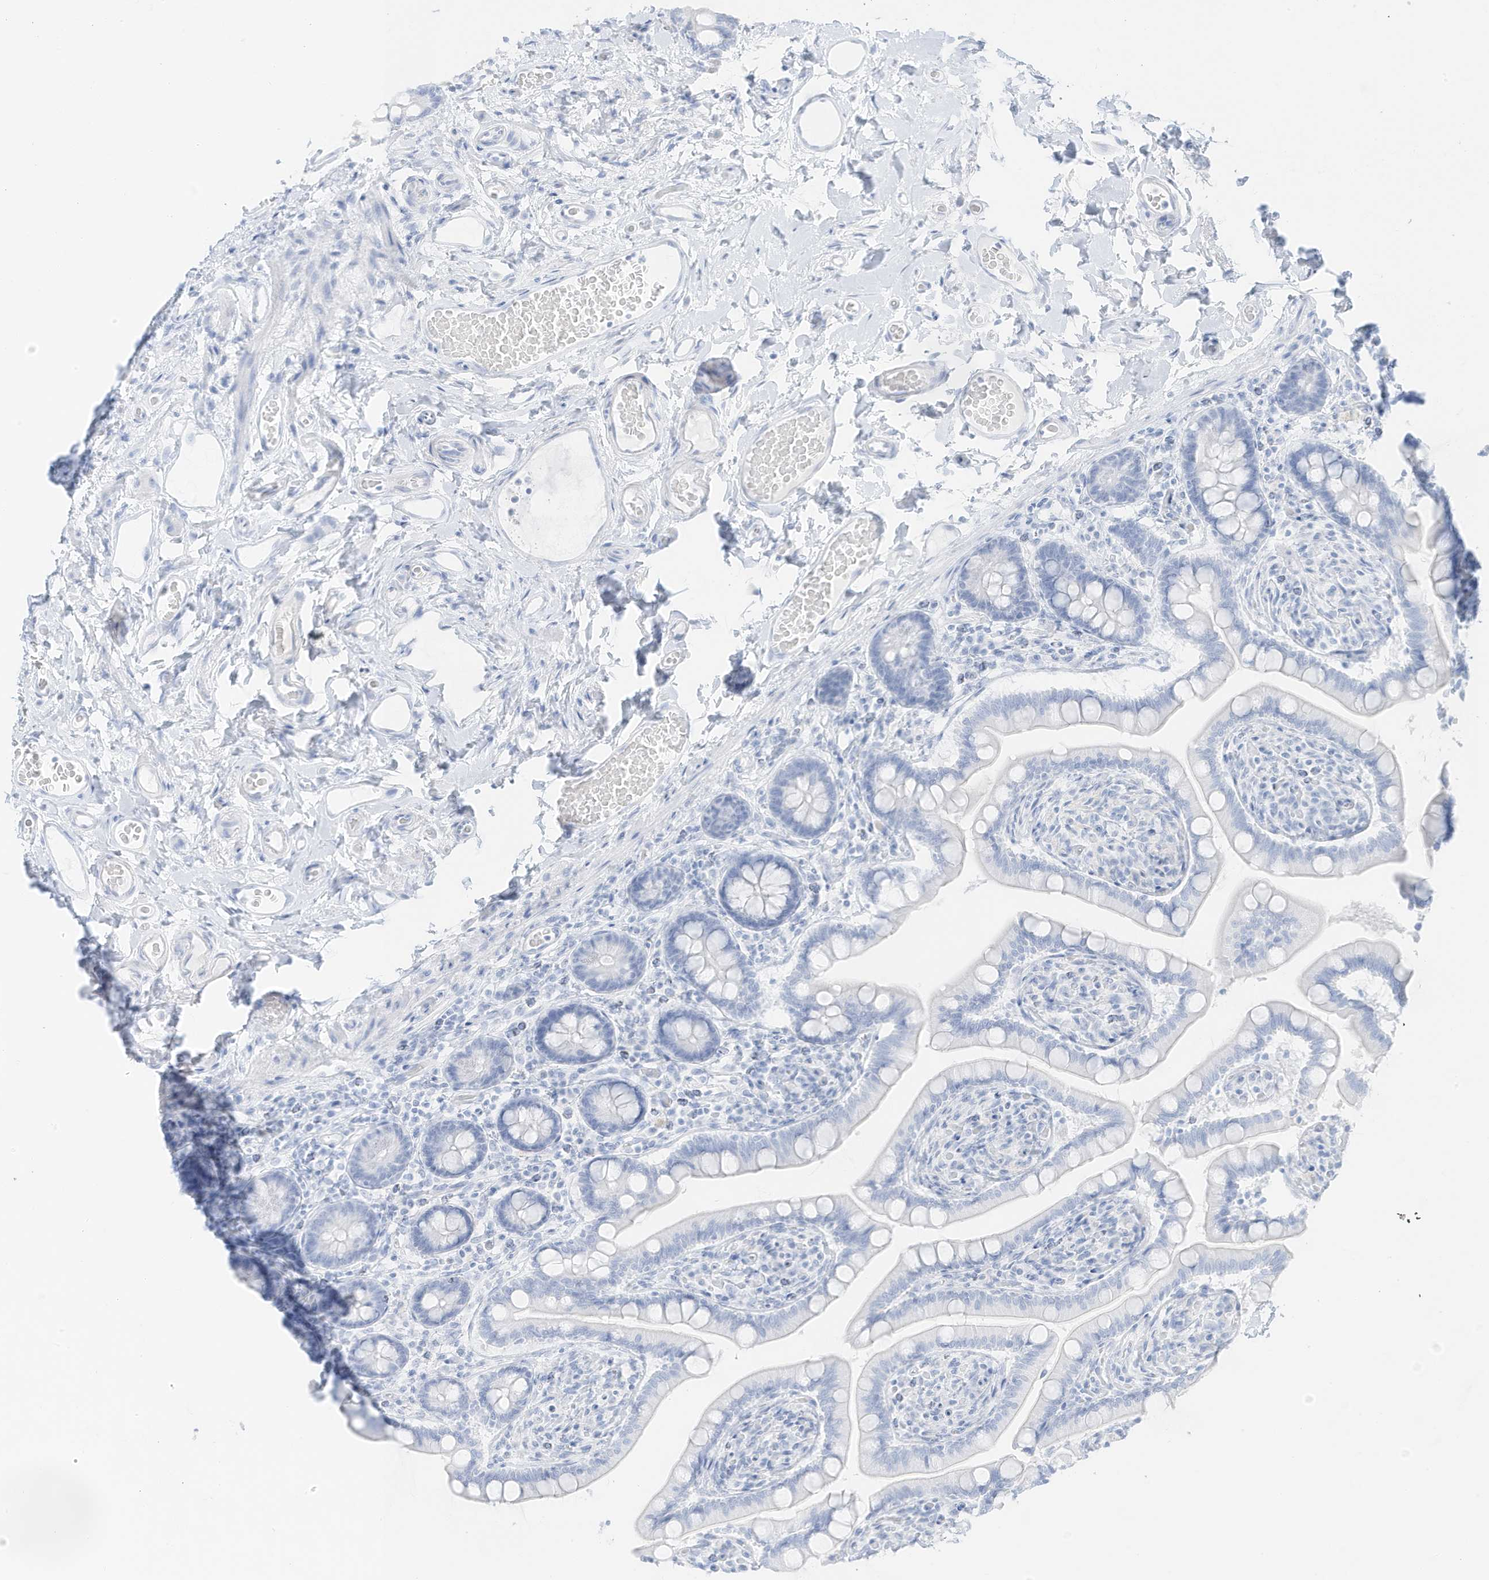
{"staining": {"intensity": "negative", "quantity": "none", "location": "none"}, "tissue": "small intestine", "cell_type": "Glandular cells", "image_type": "normal", "snomed": [{"axis": "morphology", "description": "Normal tissue, NOS"}, {"axis": "topography", "description": "Small intestine"}], "caption": "The histopathology image reveals no staining of glandular cells in unremarkable small intestine. (DAB (3,3'-diaminobenzidine) immunohistochemistry (IHC), high magnification).", "gene": "SLC22A13", "patient": {"sex": "female", "age": 64}}